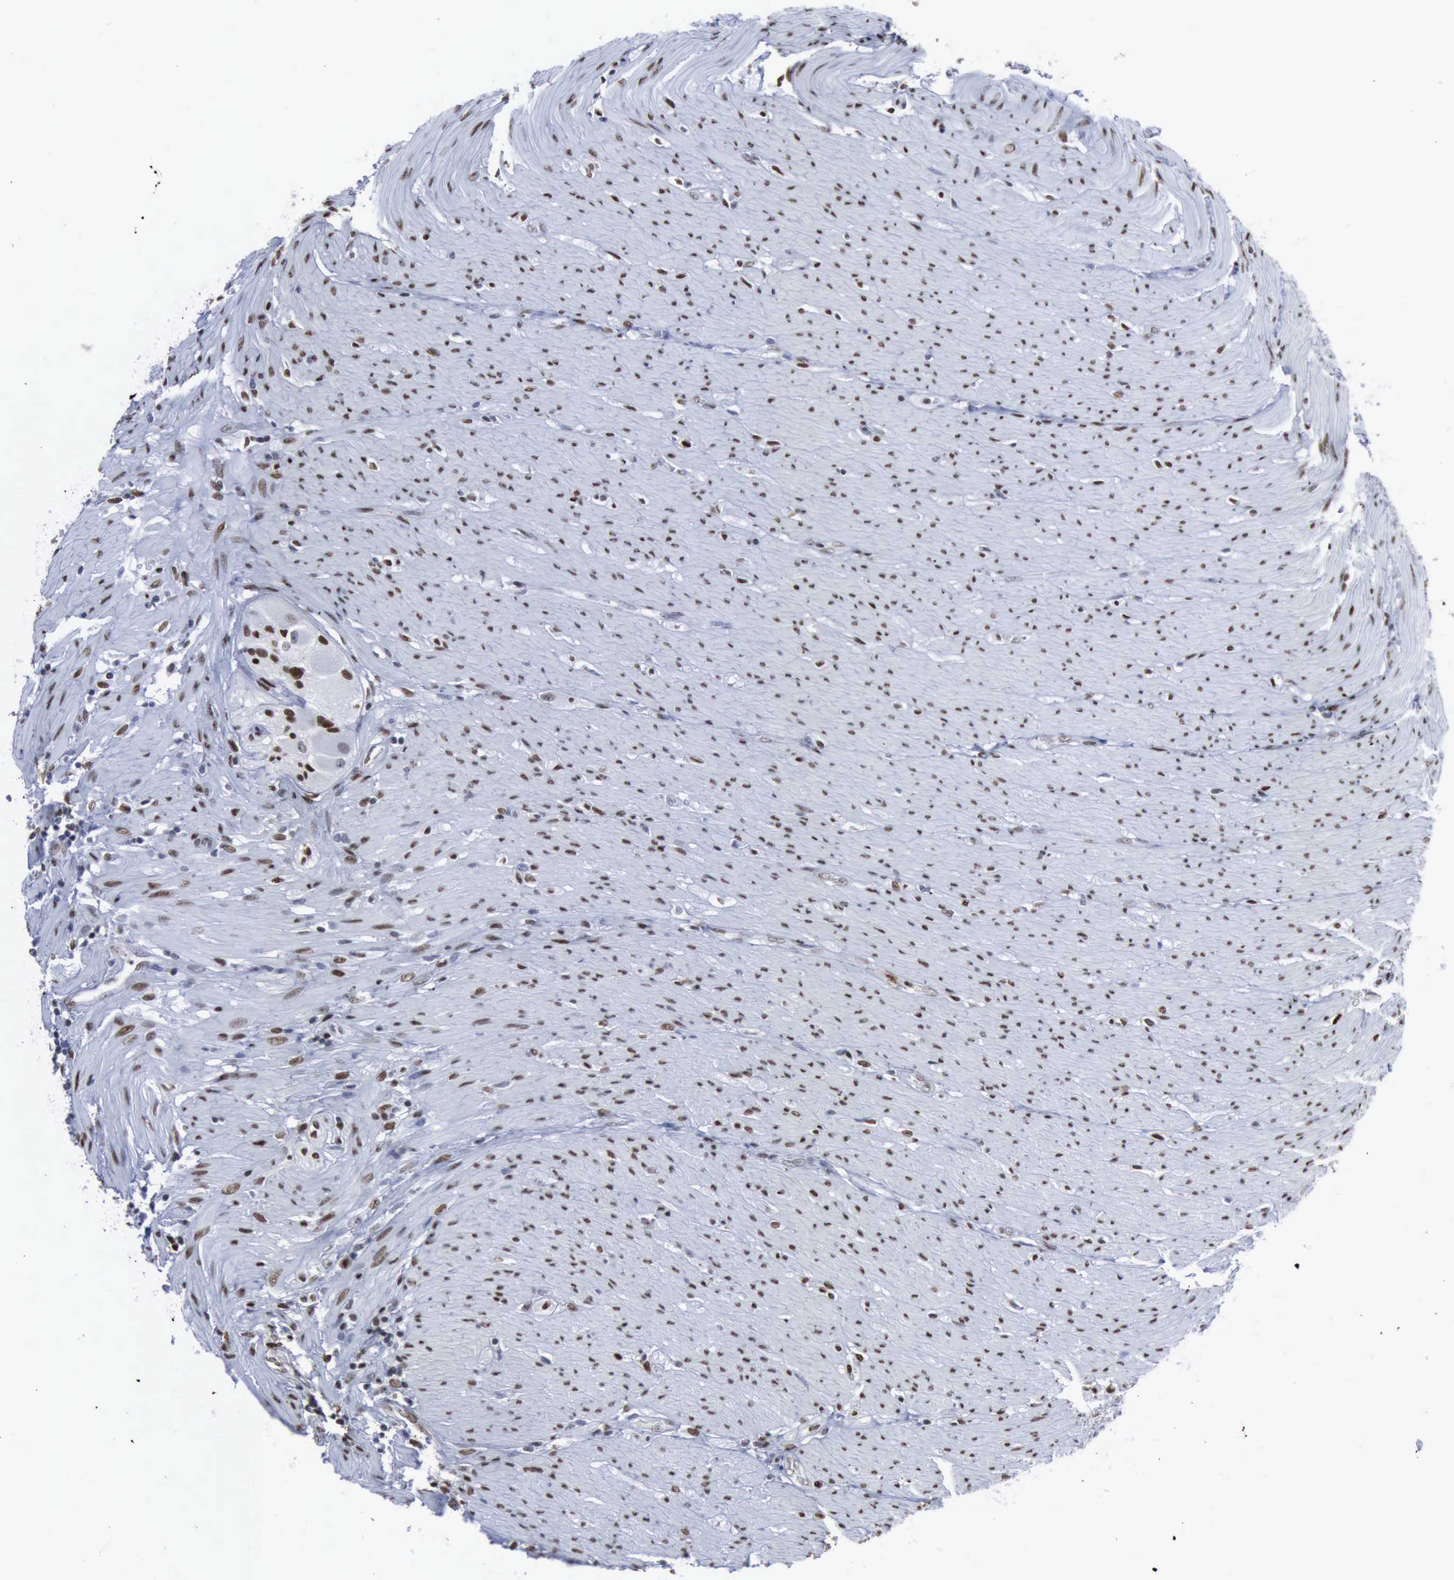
{"staining": {"intensity": "moderate", "quantity": "25%-75%", "location": "nuclear"}, "tissue": "colorectal cancer", "cell_type": "Tumor cells", "image_type": "cancer", "snomed": [{"axis": "morphology", "description": "Adenocarcinoma, NOS"}, {"axis": "topography", "description": "Colon"}], "caption": "Immunohistochemistry staining of colorectal cancer (adenocarcinoma), which displays medium levels of moderate nuclear staining in approximately 25%-75% of tumor cells indicating moderate nuclear protein expression. The staining was performed using DAB (brown) for protein detection and nuclei were counterstained in hematoxylin (blue).", "gene": "PCNA", "patient": {"sex": "female", "age": 46}}